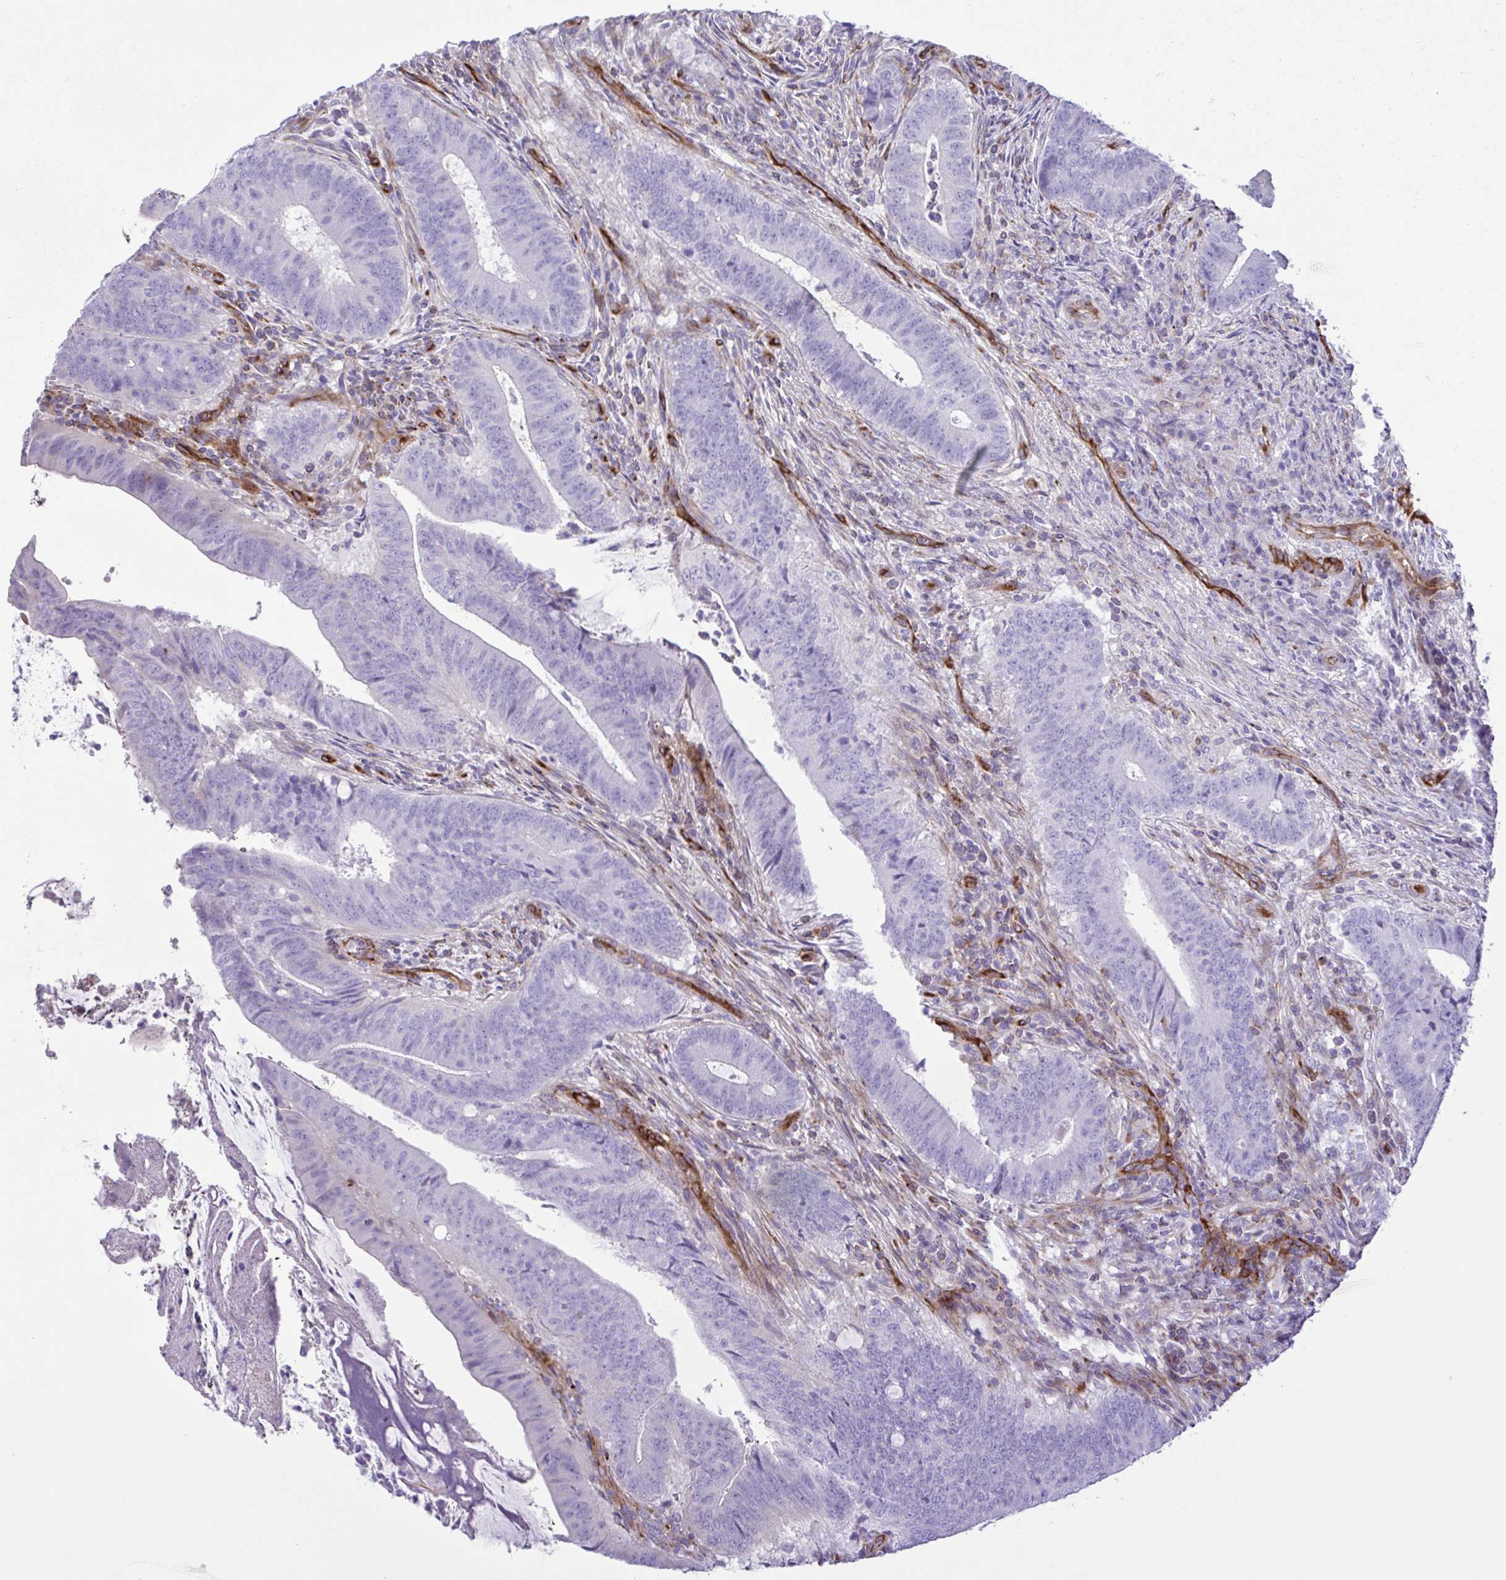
{"staining": {"intensity": "negative", "quantity": "none", "location": "none"}, "tissue": "colorectal cancer", "cell_type": "Tumor cells", "image_type": "cancer", "snomed": [{"axis": "morphology", "description": "Adenocarcinoma, NOS"}, {"axis": "topography", "description": "Colon"}], "caption": "Tumor cells are negative for protein expression in human colorectal adenocarcinoma.", "gene": "FLT1", "patient": {"sex": "female", "age": 43}}